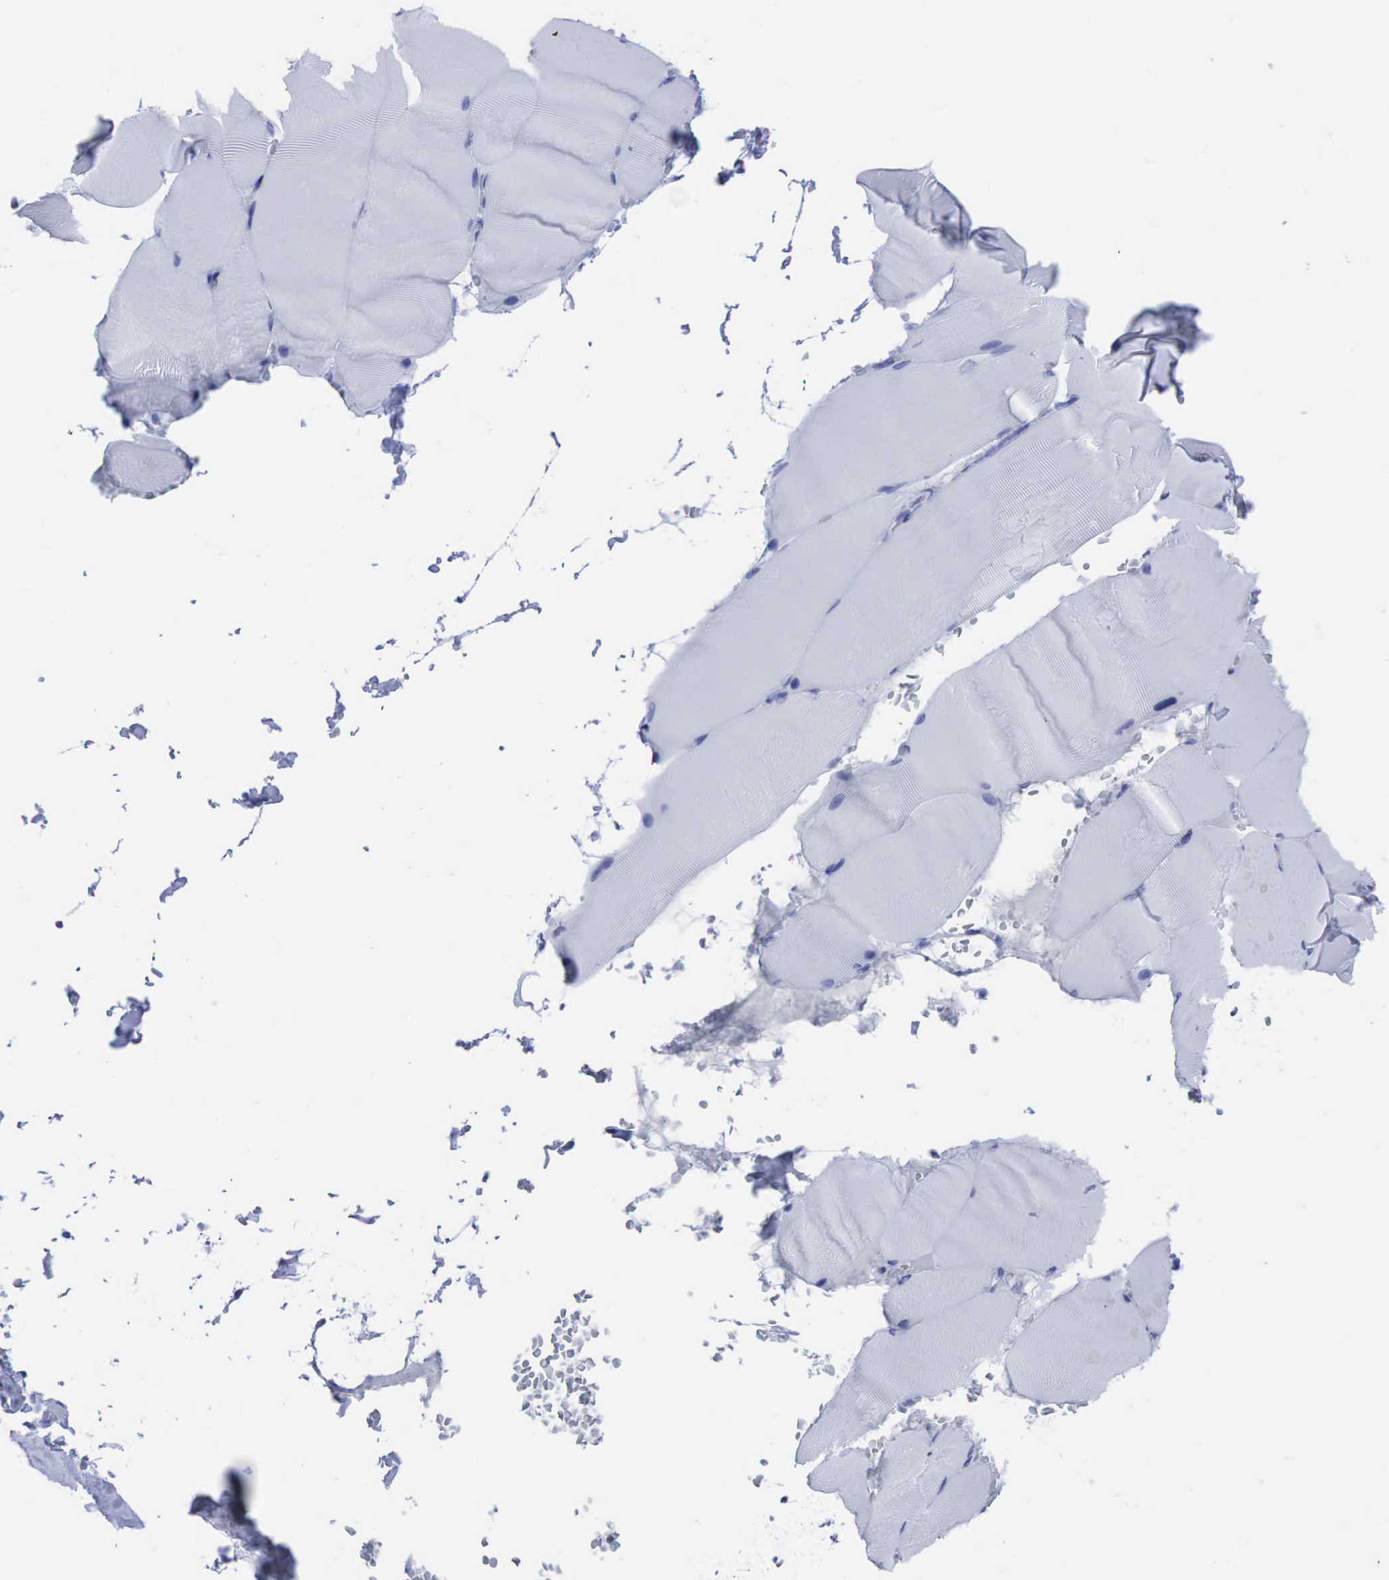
{"staining": {"intensity": "negative", "quantity": "none", "location": "none"}, "tissue": "skeletal muscle", "cell_type": "Myocytes", "image_type": "normal", "snomed": [{"axis": "morphology", "description": "Normal tissue, NOS"}, {"axis": "topography", "description": "Skeletal muscle"}], "caption": "The immunohistochemistry histopathology image has no significant expression in myocytes of skeletal muscle.", "gene": "CEACAM5", "patient": {"sex": "male", "age": 71}}